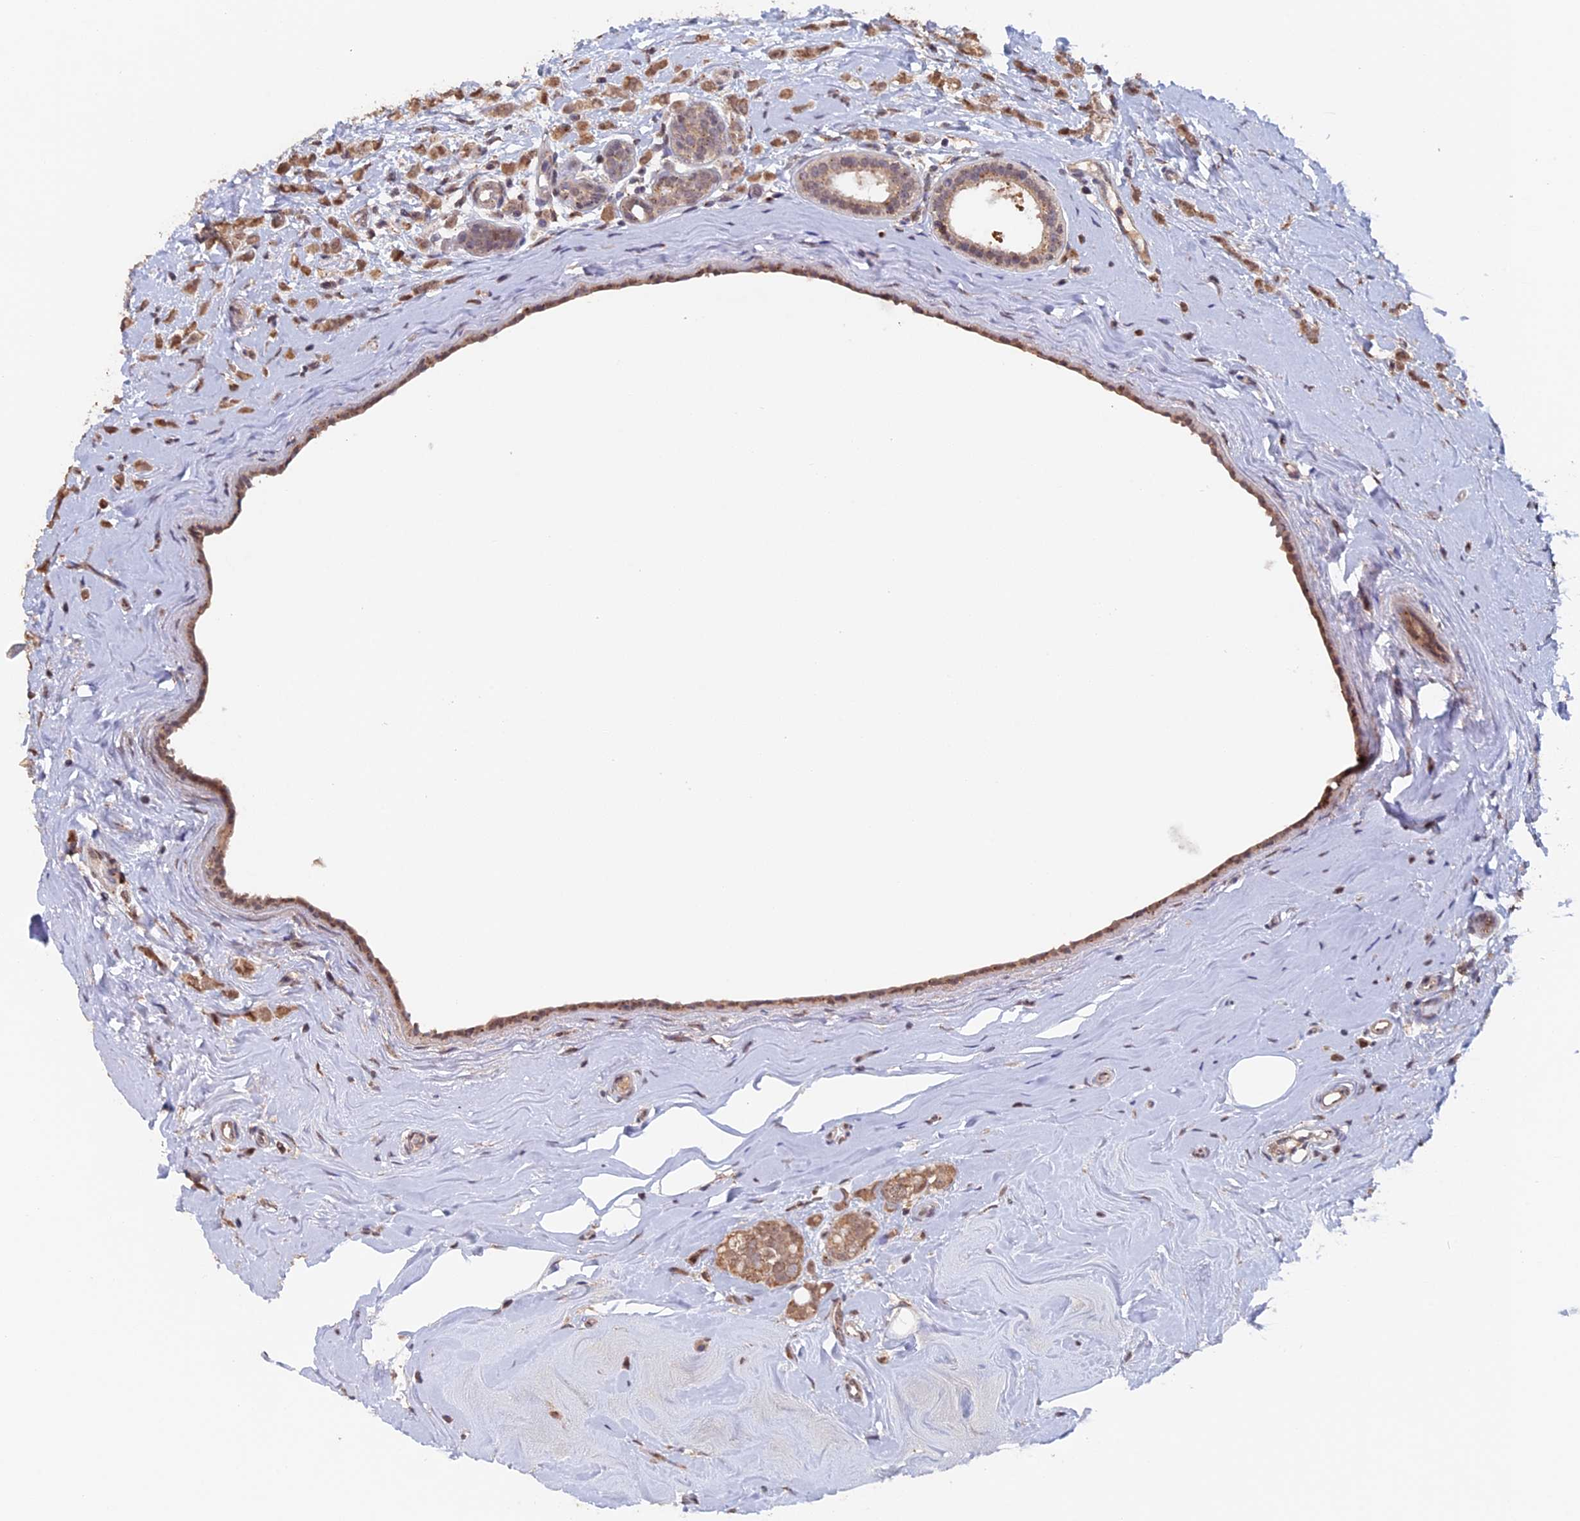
{"staining": {"intensity": "moderate", "quantity": ">75%", "location": "cytoplasmic/membranous,nuclear"}, "tissue": "breast cancer", "cell_type": "Tumor cells", "image_type": "cancer", "snomed": [{"axis": "morphology", "description": "Lobular carcinoma"}, {"axis": "topography", "description": "Breast"}], "caption": "An IHC histopathology image of tumor tissue is shown. Protein staining in brown highlights moderate cytoplasmic/membranous and nuclear positivity in breast cancer (lobular carcinoma) within tumor cells. The staining was performed using DAB (3,3'-diaminobenzidine), with brown indicating positive protein expression. Nuclei are stained blue with hematoxylin.", "gene": "PIGQ", "patient": {"sex": "female", "age": 47}}